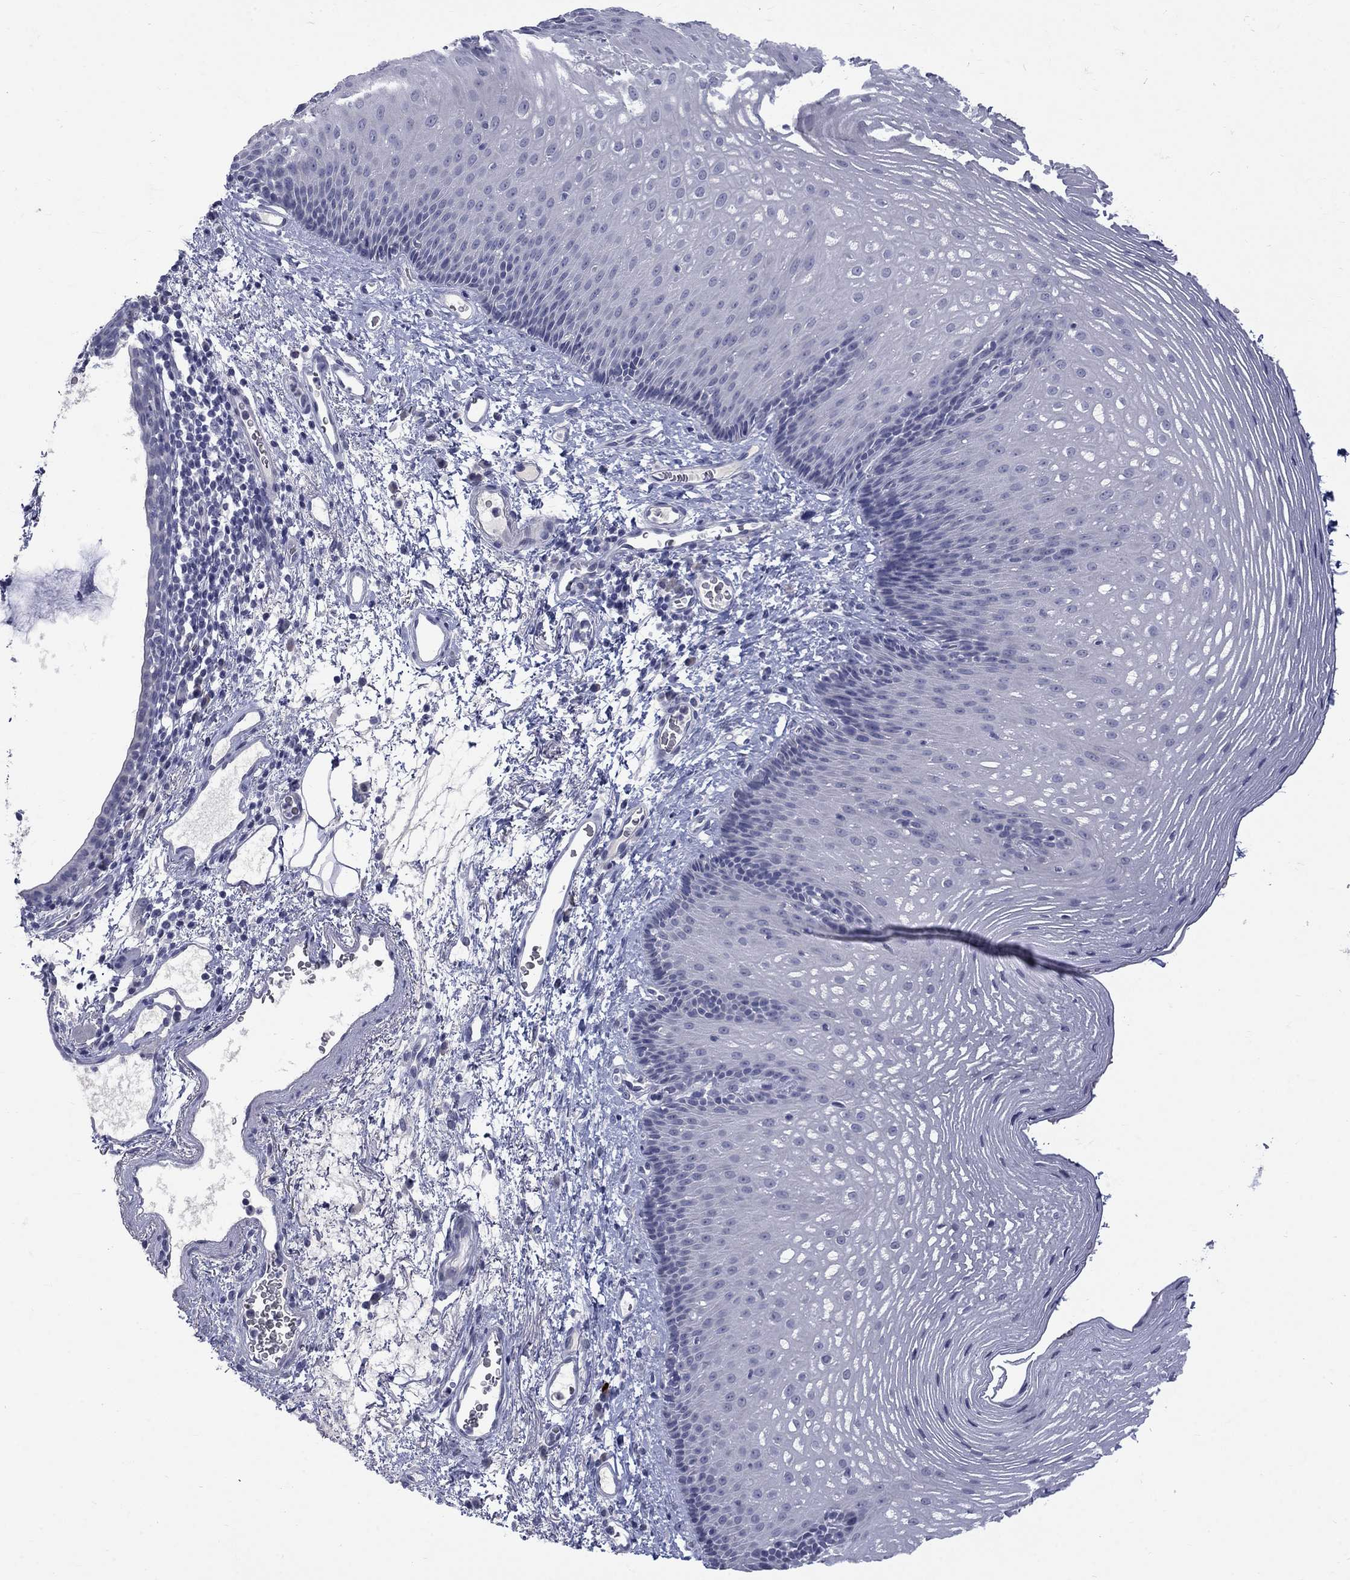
{"staining": {"intensity": "negative", "quantity": "none", "location": "none"}, "tissue": "esophagus", "cell_type": "Squamous epithelial cells", "image_type": "normal", "snomed": [{"axis": "morphology", "description": "Normal tissue, NOS"}, {"axis": "topography", "description": "Esophagus"}], "caption": "Immunohistochemical staining of benign esophagus shows no significant staining in squamous epithelial cells. (Immunohistochemistry, brightfield microscopy, high magnification).", "gene": "CTNND2", "patient": {"sex": "male", "age": 76}}